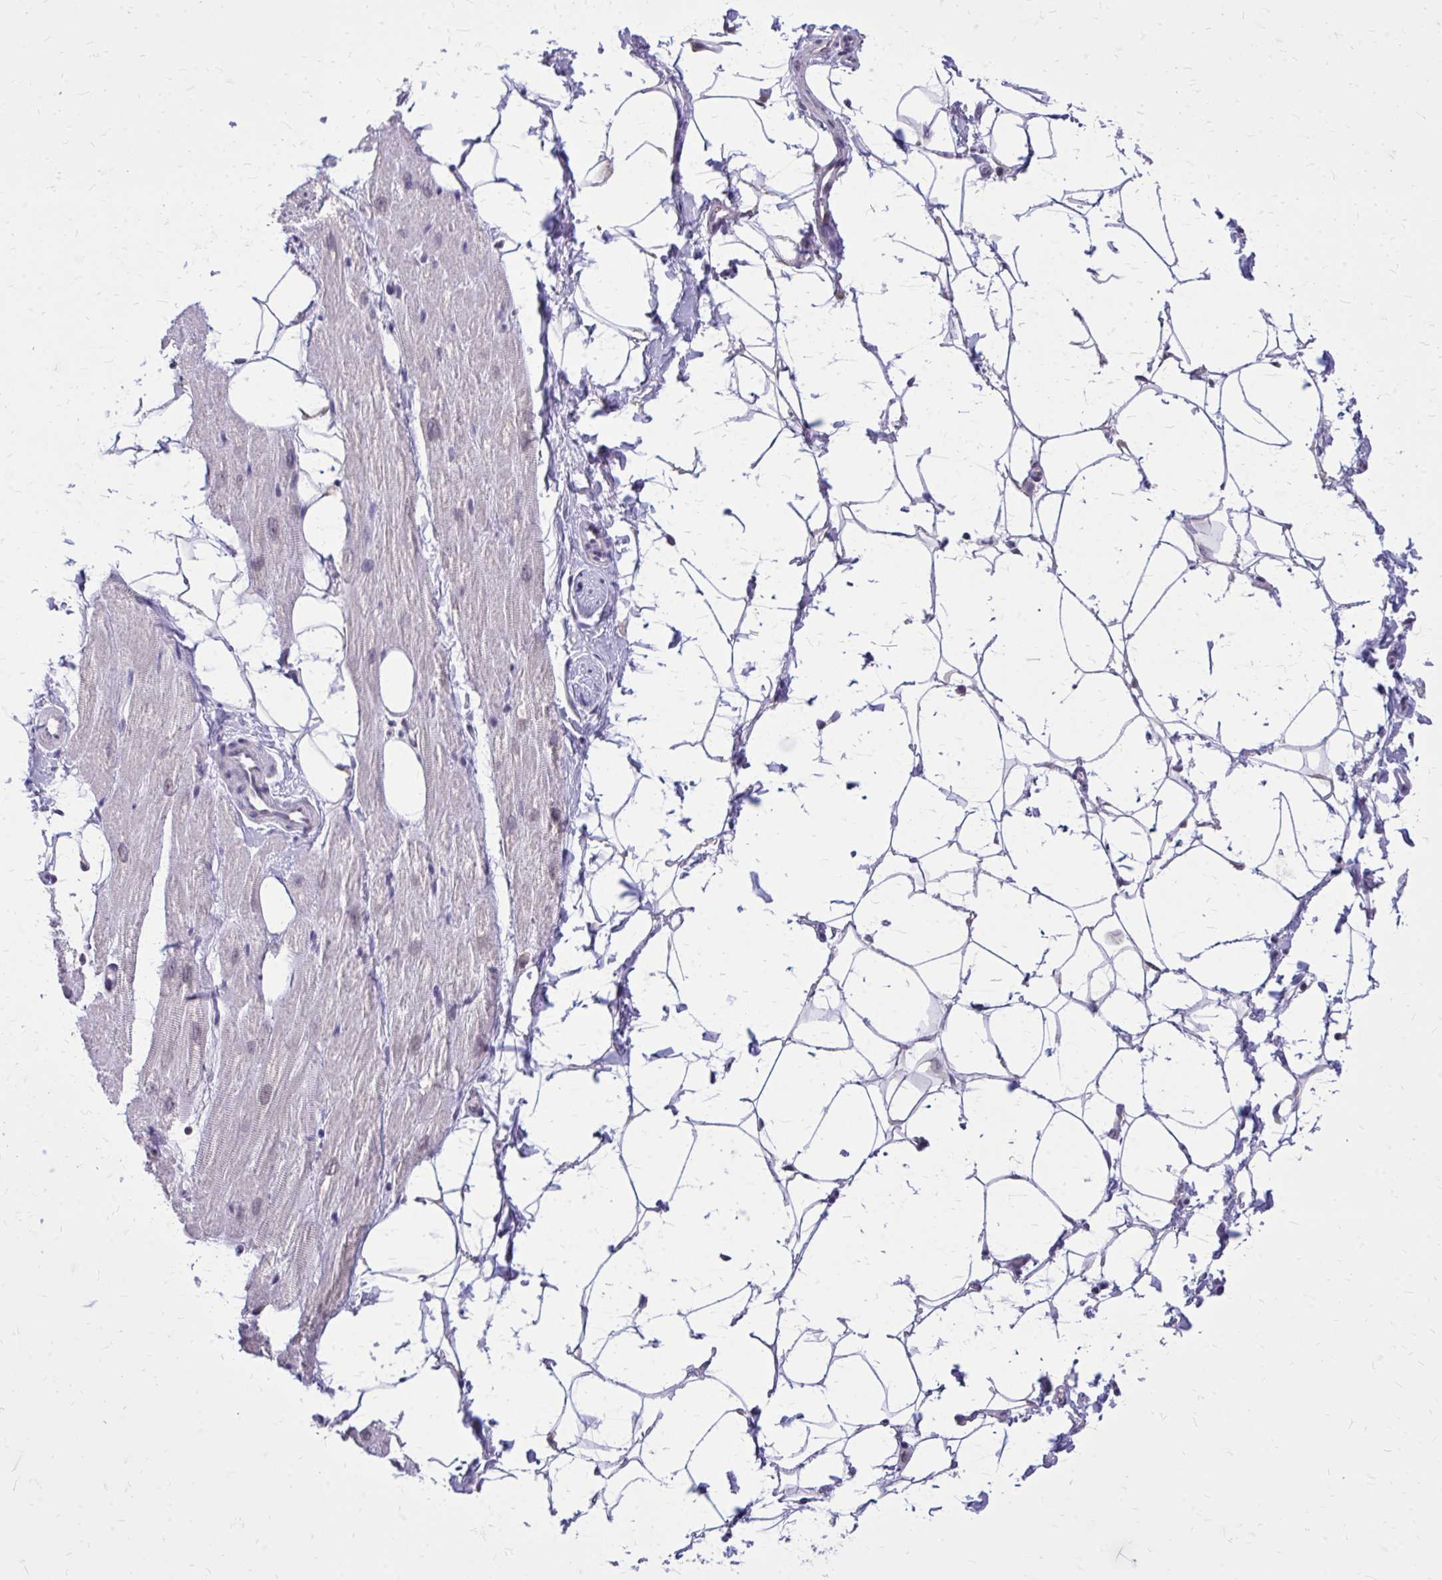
{"staining": {"intensity": "negative", "quantity": "none", "location": "none"}, "tissue": "heart muscle", "cell_type": "Cardiomyocytes", "image_type": "normal", "snomed": [{"axis": "morphology", "description": "Normal tissue, NOS"}, {"axis": "topography", "description": "Heart"}], "caption": "Immunohistochemistry (IHC) image of unremarkable heart muscle: human heart muscle stained with DAB displays no significant protein positivity in cardiomyocytes. (IHC, brightfield microscopy, high magnification).", "gene": "AKAP5", "patient": {"sex": "male", "age": 62}}